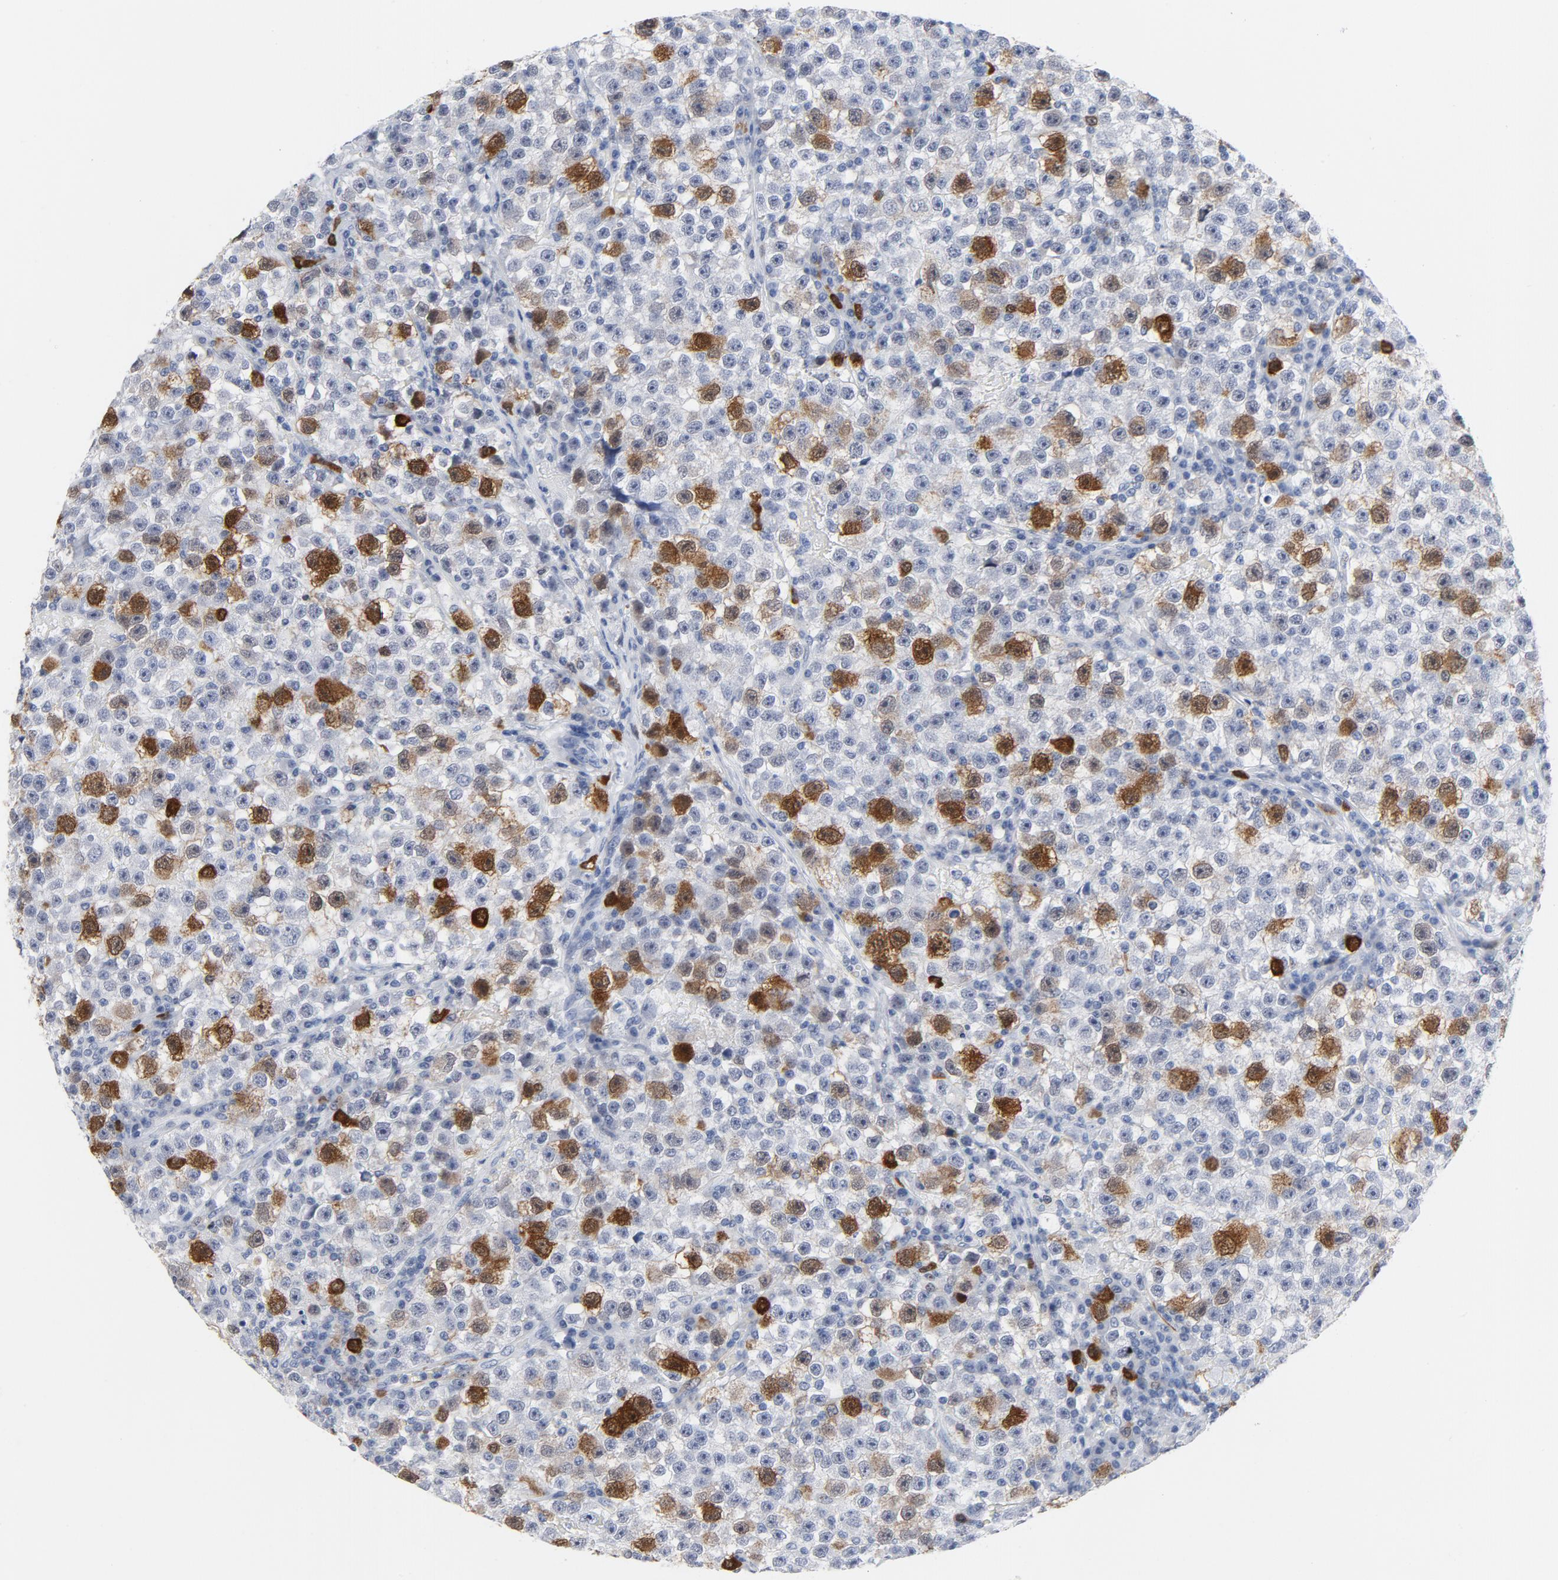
{"staining": {"intensity": "moderate", "quantity": "25%-75%", "location": "nuclear"}, "tissue": "testis cancer", "cell_type": "Tumor cells", "image_type": "cancer", "snomed": [{"axis": "morphology", "description": "Seminoma, NOS"}, {"axis": "topography", "description": "Testis"}], "caption": "Testis cancer stained with DAB (3,3'-diaminobenzidine) immunohistochemistry displays medium levels of moderate nuclear positivity in approximately 25%-75% of tumor cells. (DAB (3,3'-diaminobenzidine) IHC with brightfield microscopy, high magnification).", "gene": "CDC20", "patient": {"sex": "male", "age": 22}}